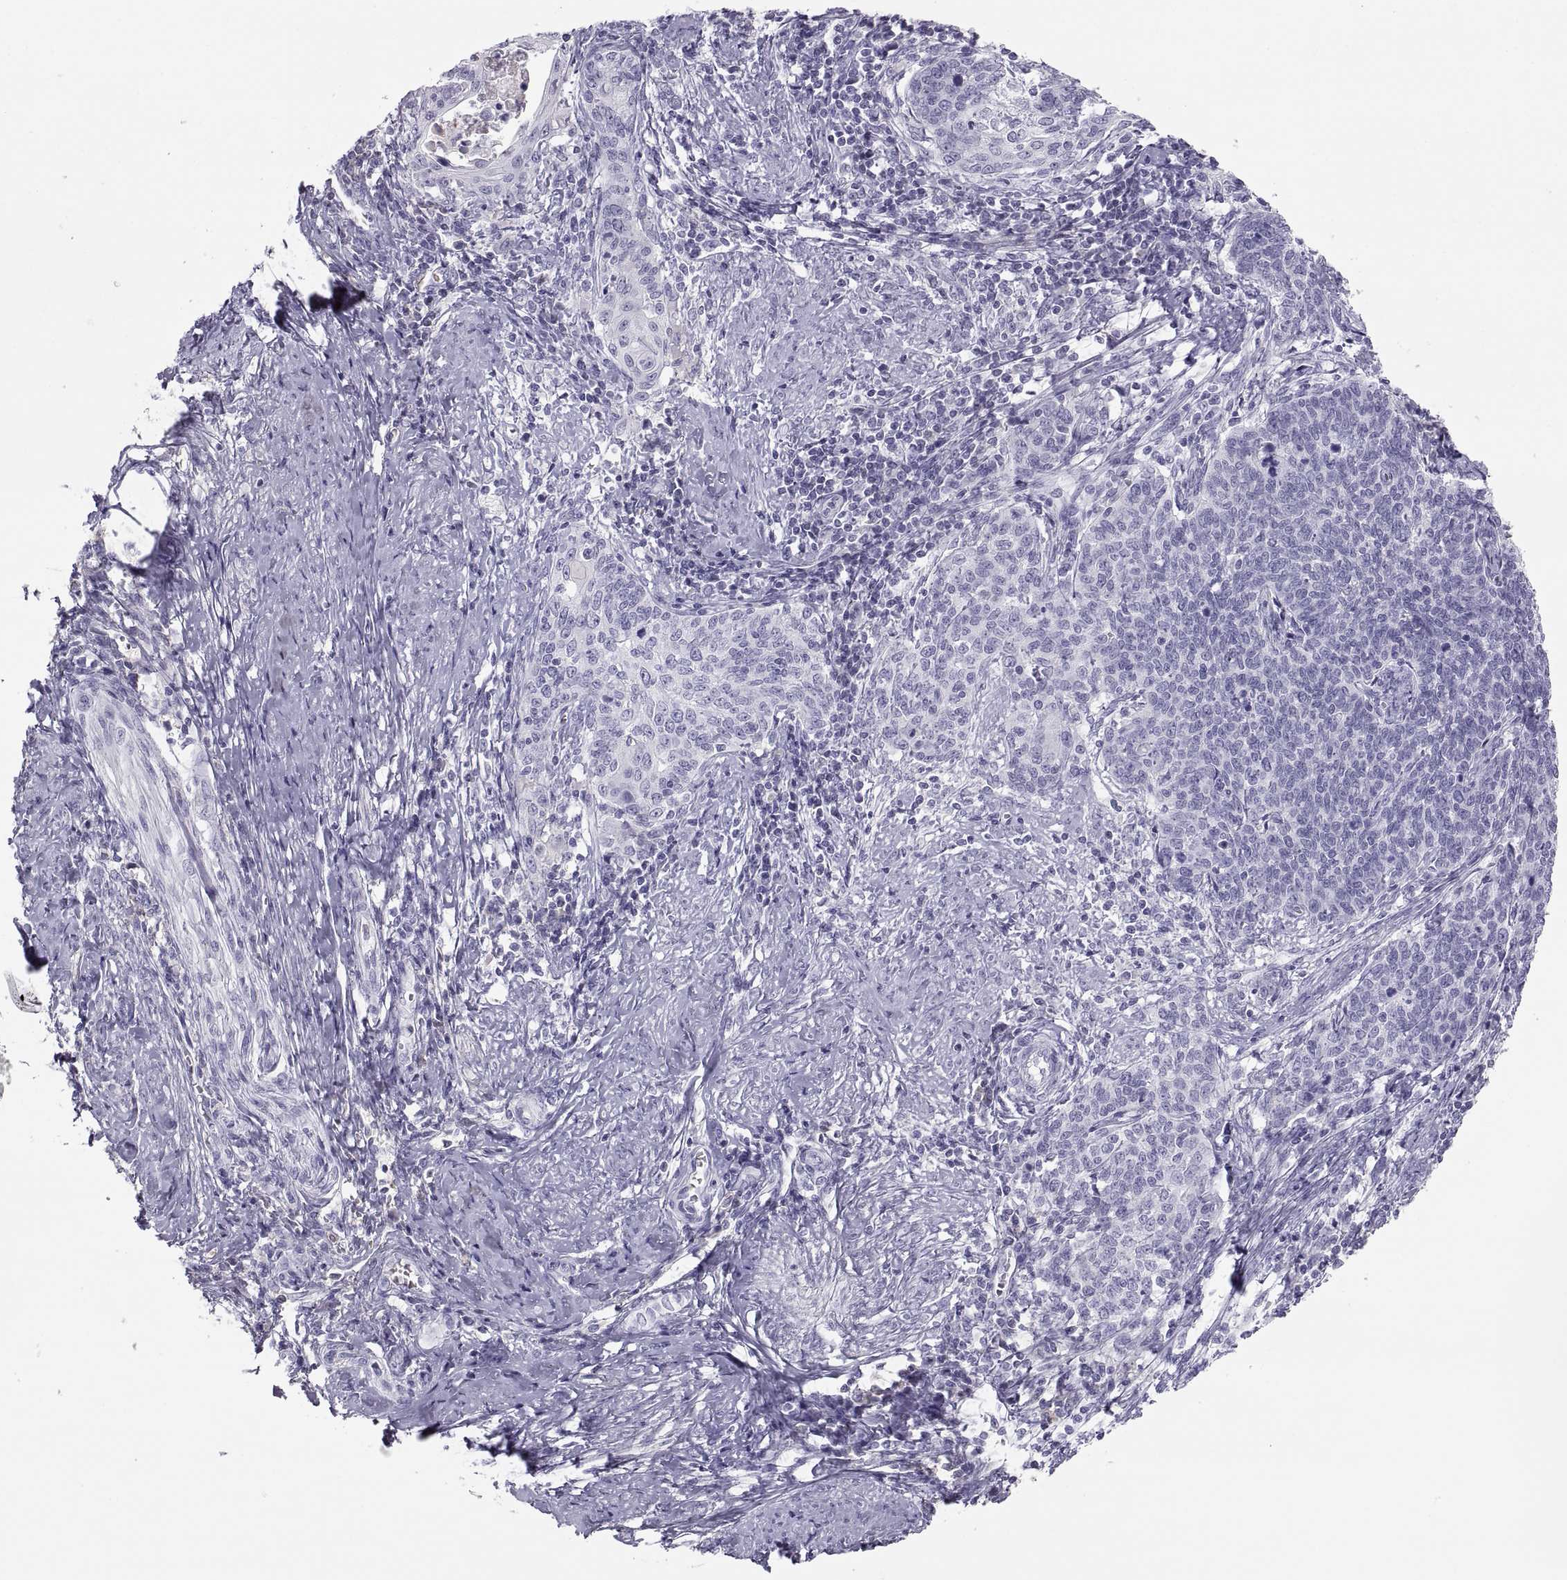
{"staining": {"intensity": "negative", "quantity": "none", "location": "none"}, "tissue": "cervical cancer", "cell_type": "Tumor cells", "image_type": "cancer", "snomed": [{"axis": "morphology", "description": "Squamous cell carcinoma, NOS"}, {"axis": "topography", "description": "Cervix"}], "caption": "Immunohistochemical staining of squamous cell carcinoma (cervical) demonstrates no significant positivity in tumor cells.", "gene": "MAGEB2", "patient": {"sex": "female", "age": 39}}